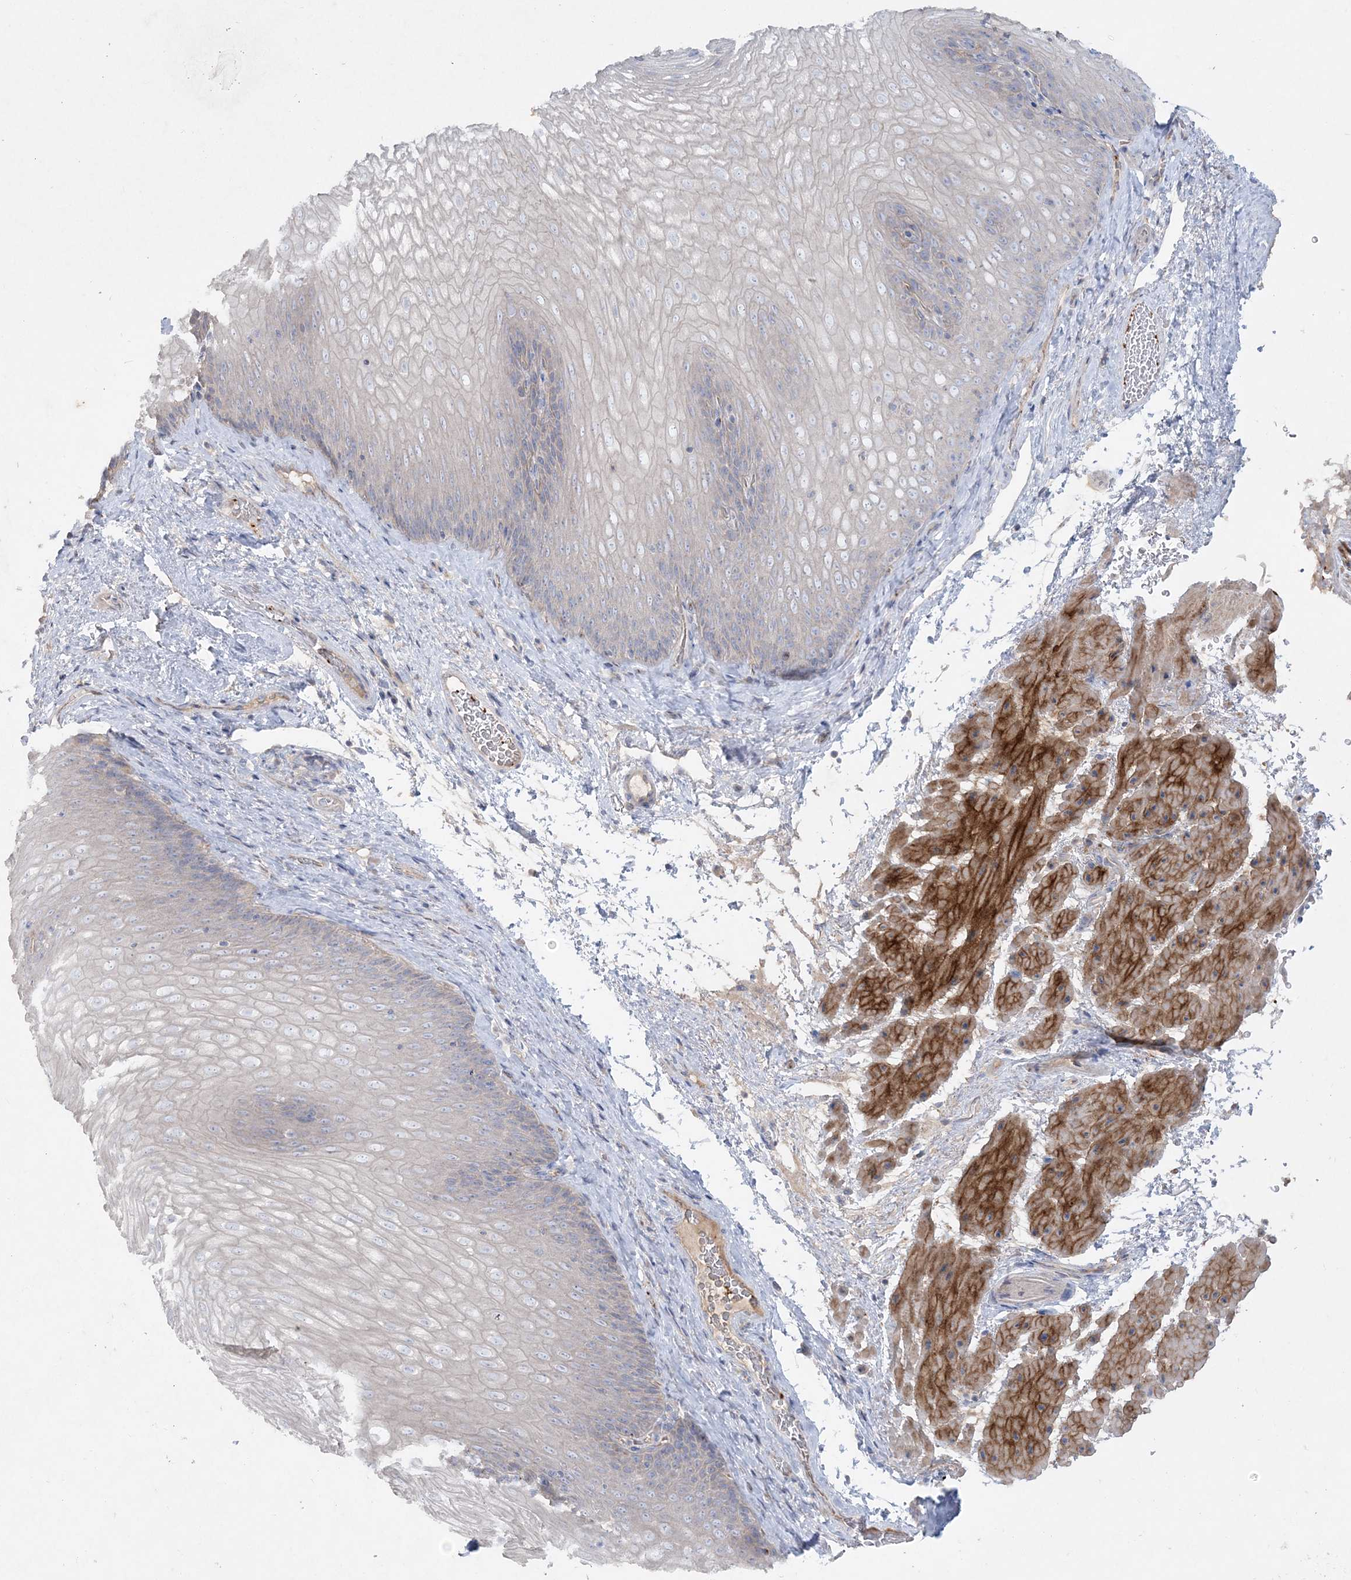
{"staining": {"intensity": "negative", "quantity": "none", "location": "none"}, "tissue": "esophagus", "cell_type": "Squamous epithelial cells", "image_type": "normal", "snomed": [{"axis": "morphology", "description": "Normal tissue, NOS"}, {"axis": "topography", "description": "Esophagus"}], "caption": "The photomicrograph exhibits no significant expression in squamous epithelial cells of esophagus.", "gene": "ADCK2", "patient": {"sex": "female", "age": 66}}